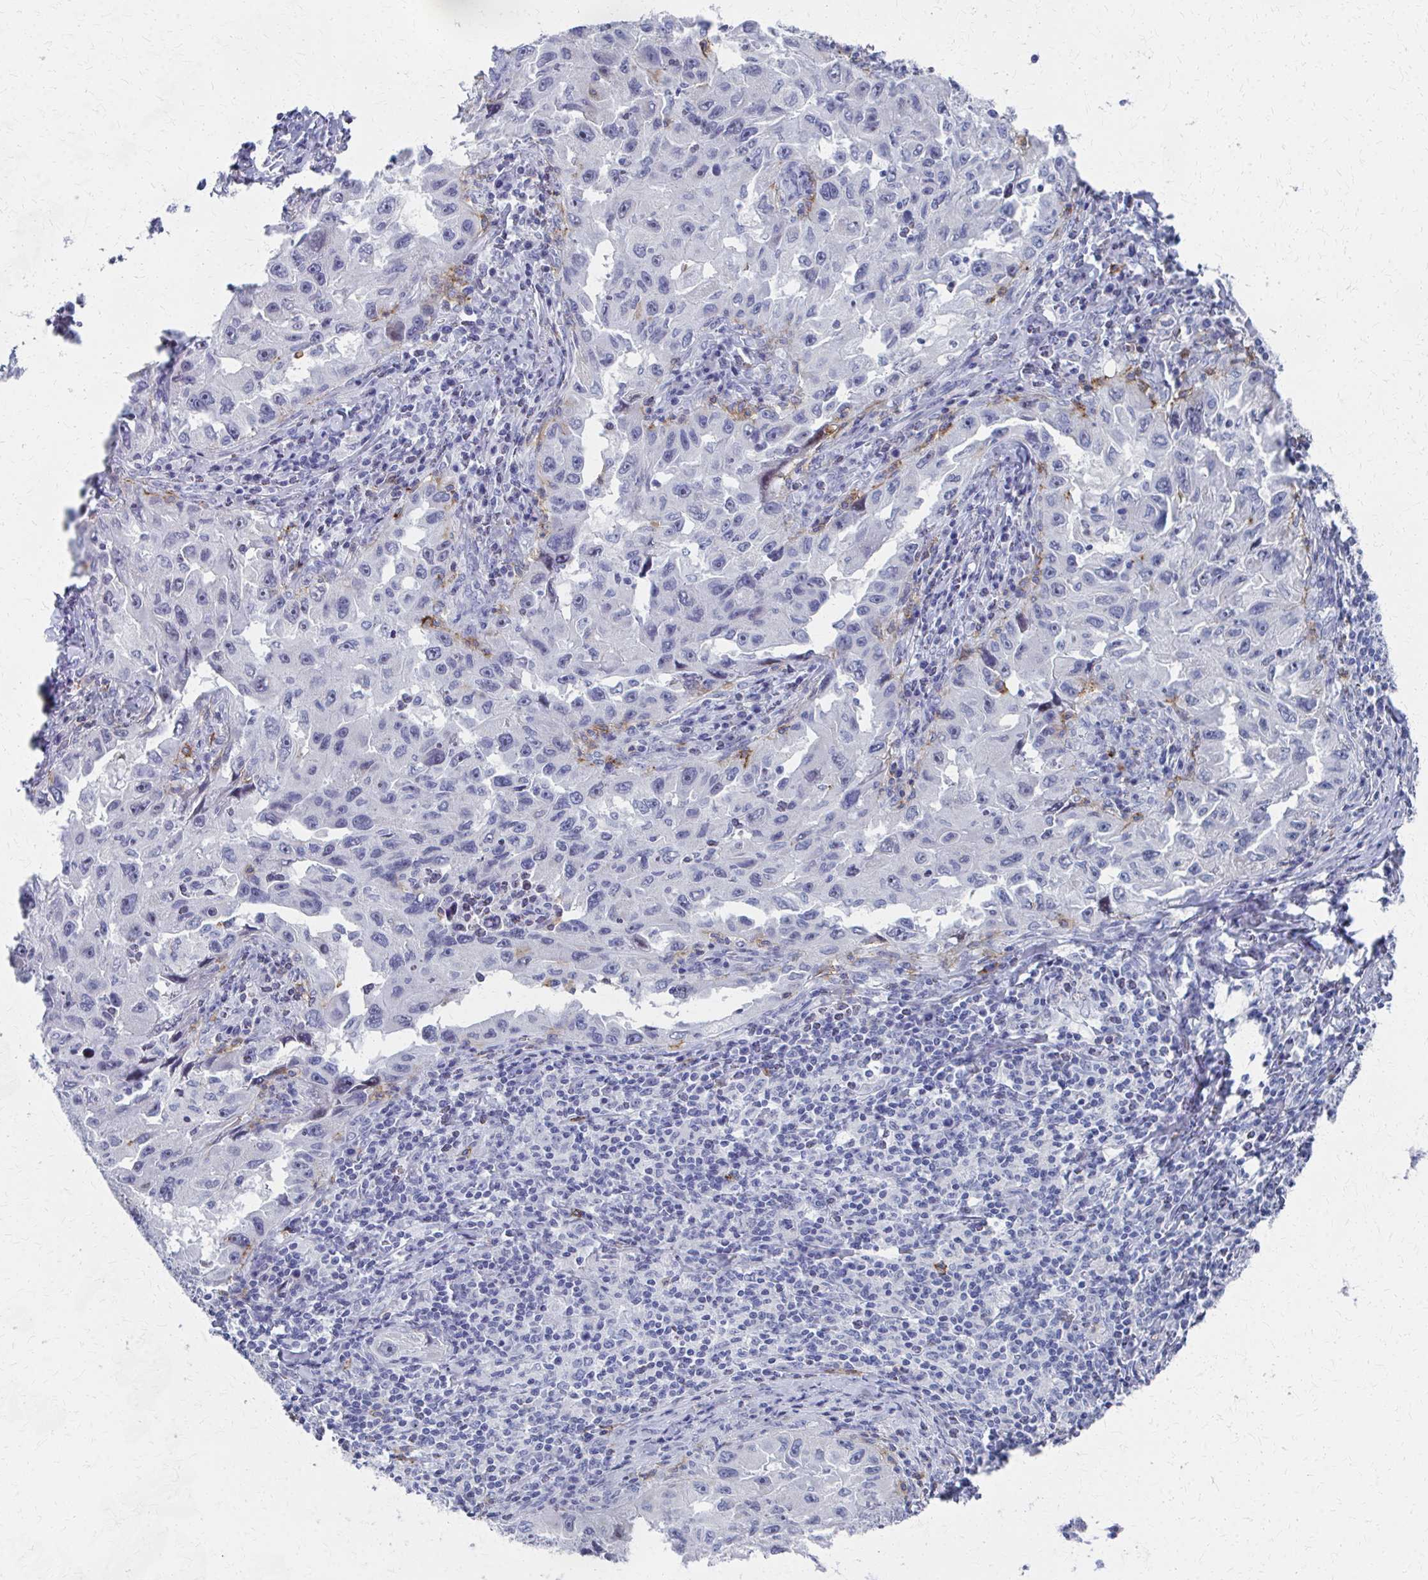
{"staining": {"intensity": "negative", "quantity": "none", "location": "none"}, "tissue": "lung cancer", "cell_type": "Tumor cells", "image_type": "cancer", "snomed": [{"axis": "morphology", "description": "Adenocarcinoma, NOS"}, {"axis": "topography", "description": "Lung"}], "caption": "Immunohistochemistry (IHC) of lung cancer displays no expression in tumor cells. (Immunohistochemistry, brightfield microscopy, high magnification).", "gene": "MS4A2", "patient": {"sex": "female", "age": 73}}